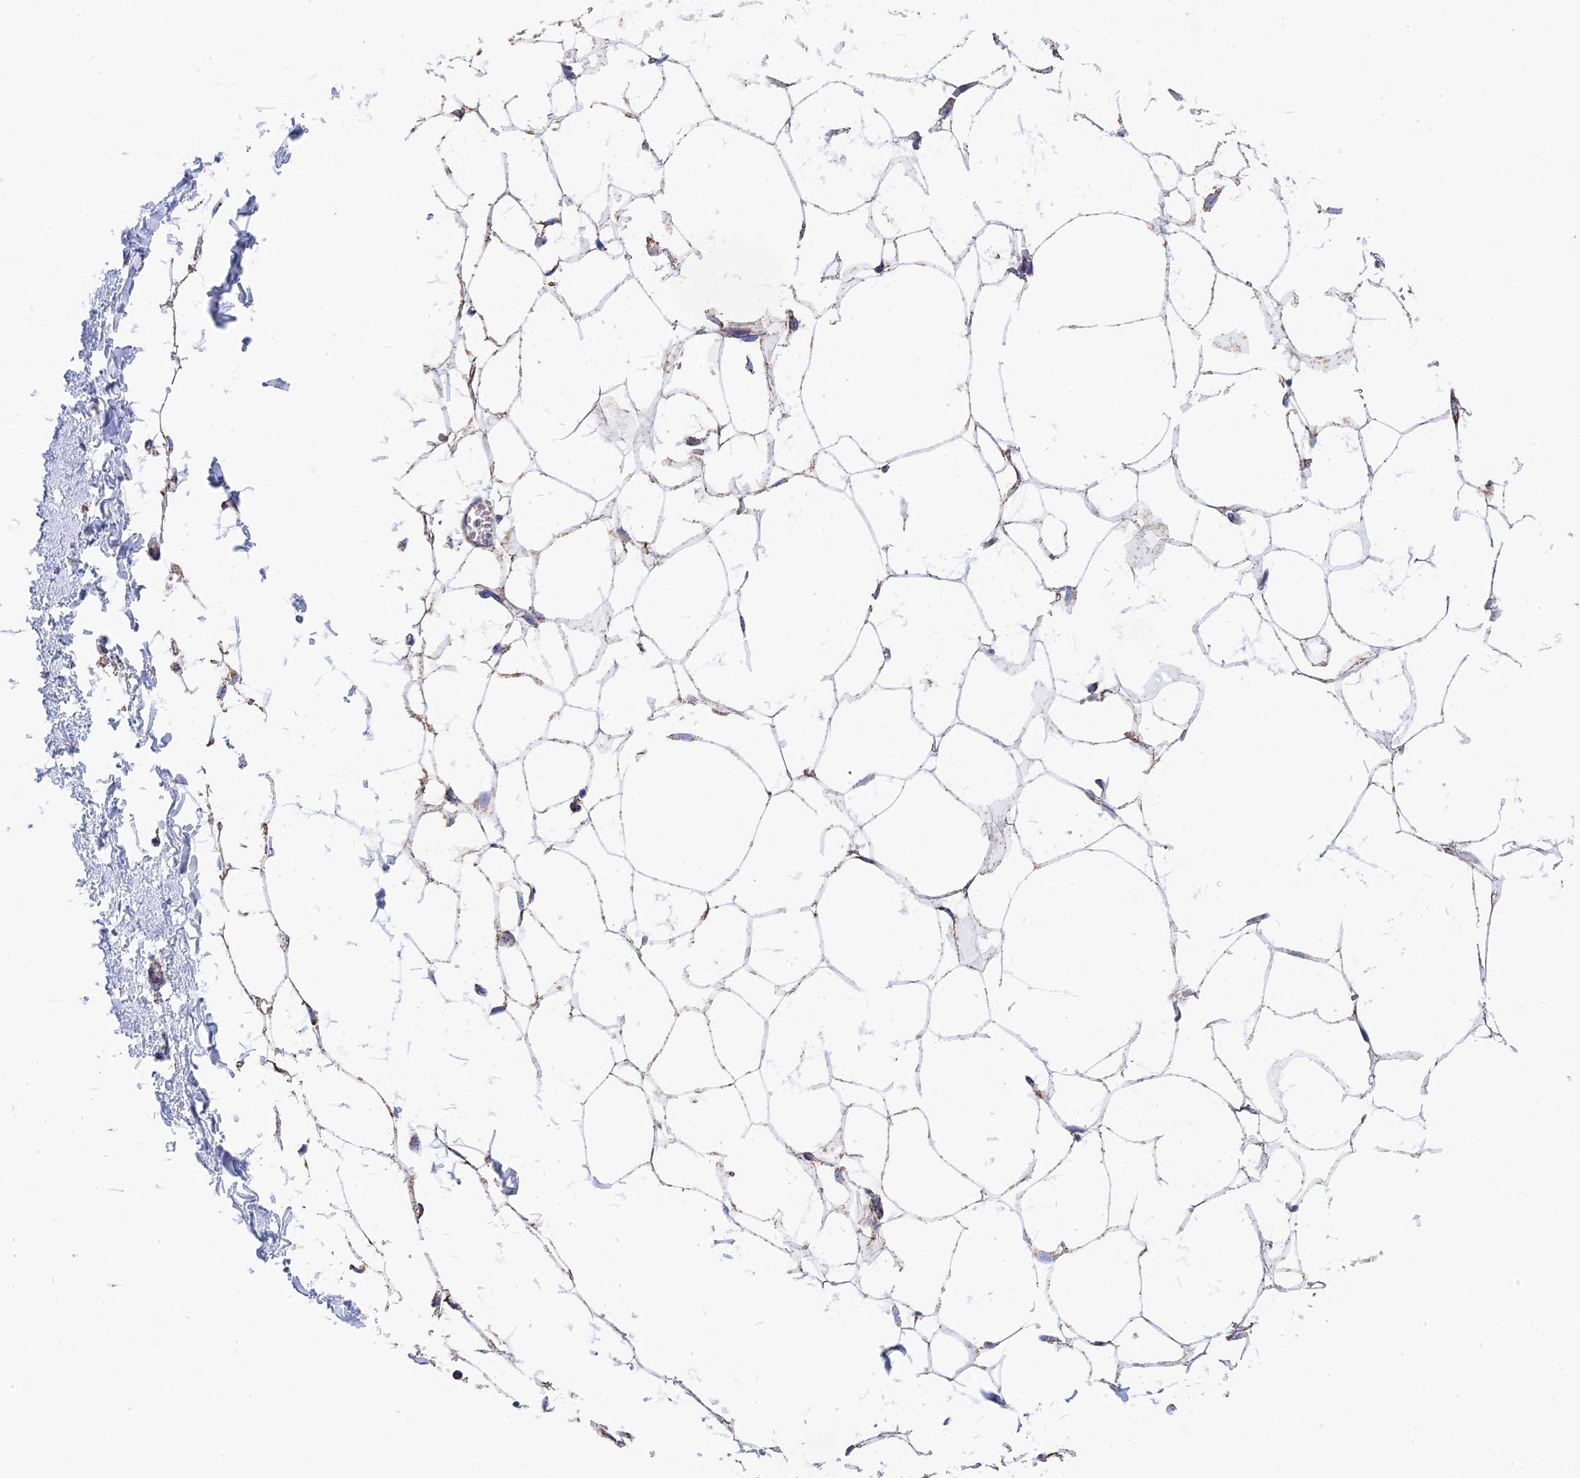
{"staining": {"intensity": "moderate", "quantity": ">75%", "location": "cytoplasmic/membranous"}, "tissue": "breast", "cell_type": "Adipocytes", "image_type": "normal", "snomed": [{"axis": "morphology", "description": "Normal tissue, NOS"}, {"axis": "topography", "description": "Breast"}], "caption": "Adipocytes exhibit moderate cytoplasmic/membranous staining in approximately >75% of cells in unremarkable breast.", "gene": "NDUFA5", "patient": {"sex": "female", "age": 27}}